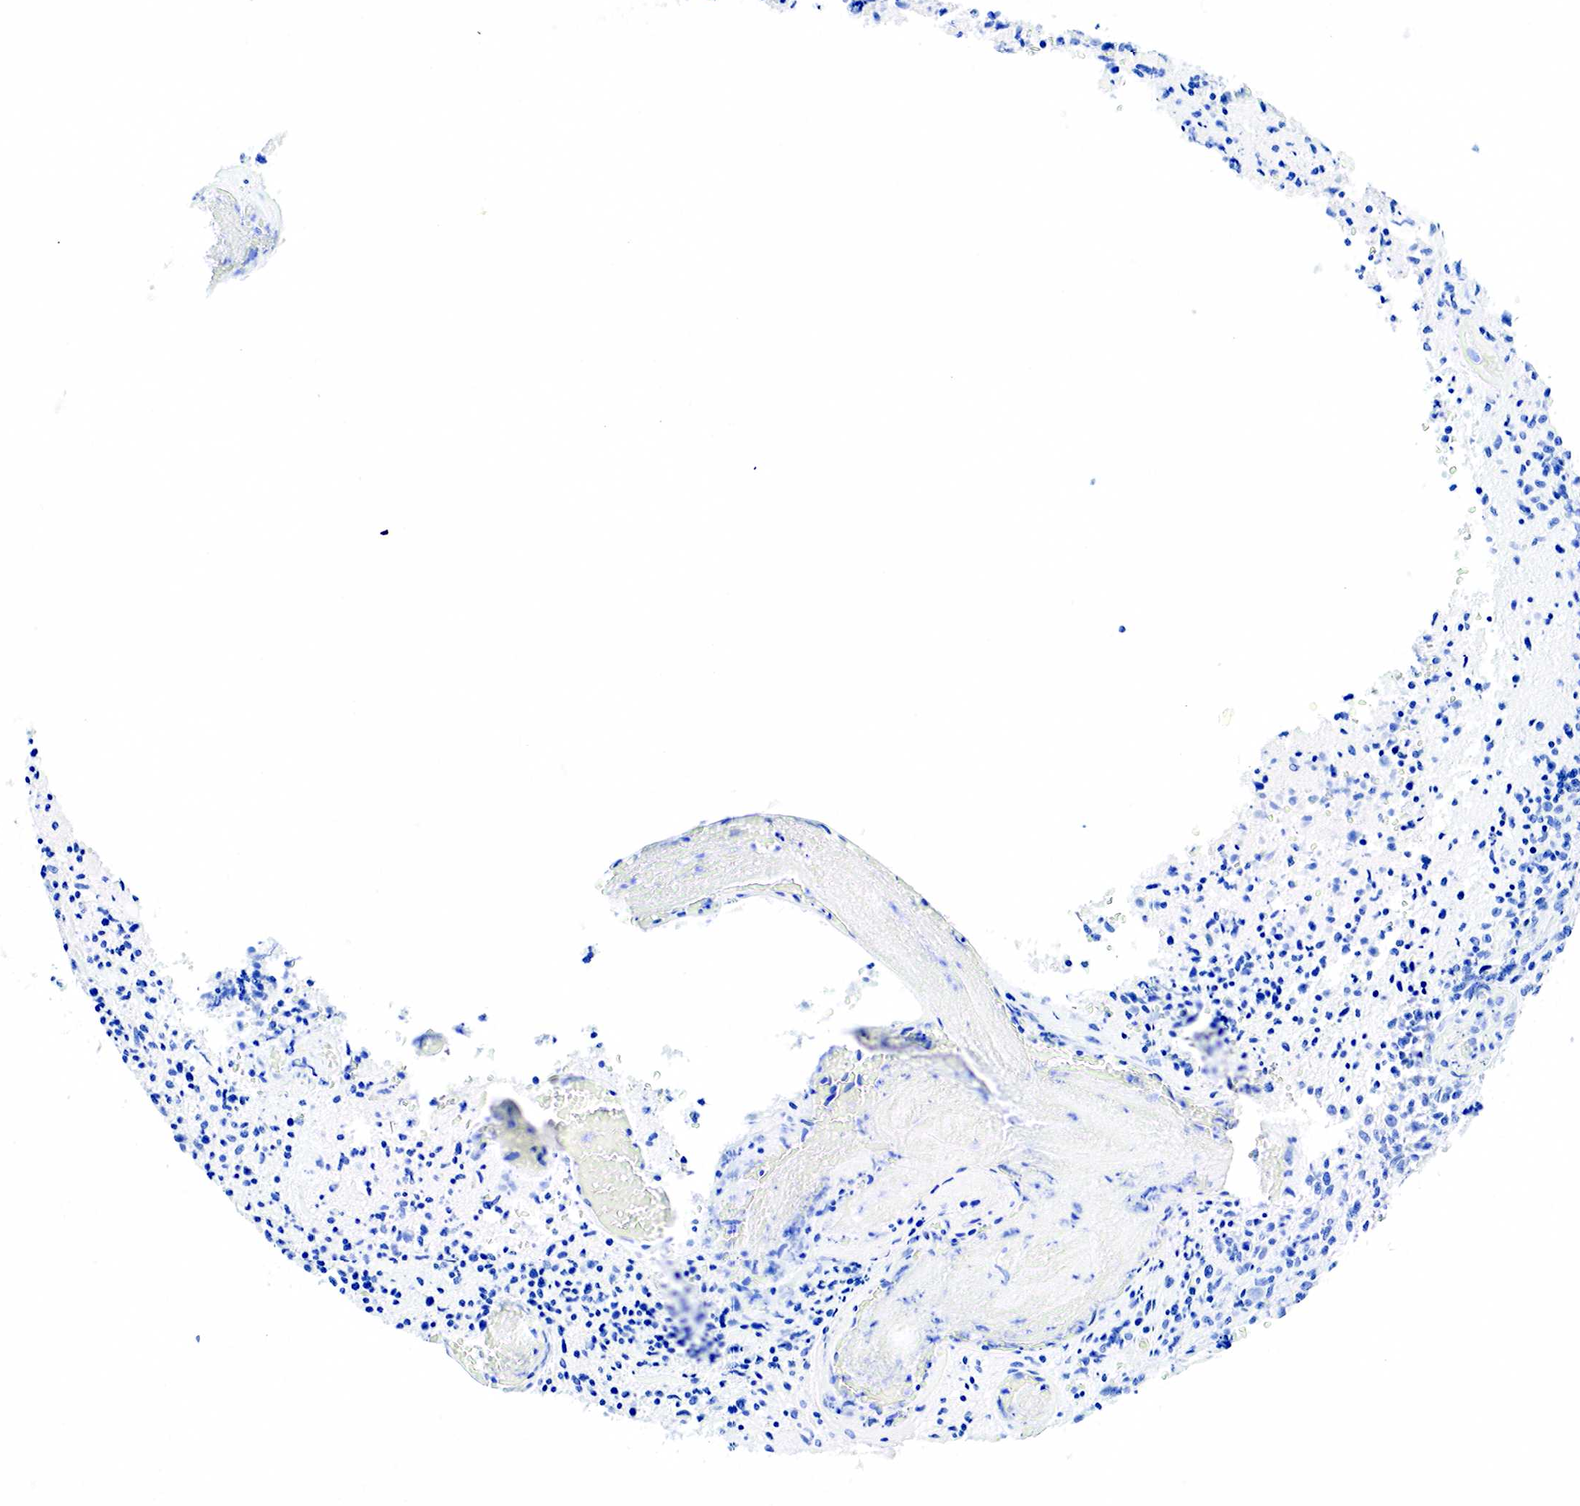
{"staining": {"intensity": "negative", "quantity": "none", "location": "none"}, "tissue": "glioma", "cell_type": "Tumor cells", "image_type": "cancer", "snomed": [{"axis": "morphology", "description": "Glioma, malignant, High grade"}, {"axis": "topography", "description": "Brain"}], "caption": "IHC micrograph of neoplastic tissue: malignant high-grade glioma stained with DAB (3,3'-diaminobenzidine) shows no significant protein staining in tumor cells.", "gene": "KRT7", "patient": {"sex": "male", "age": 36}}